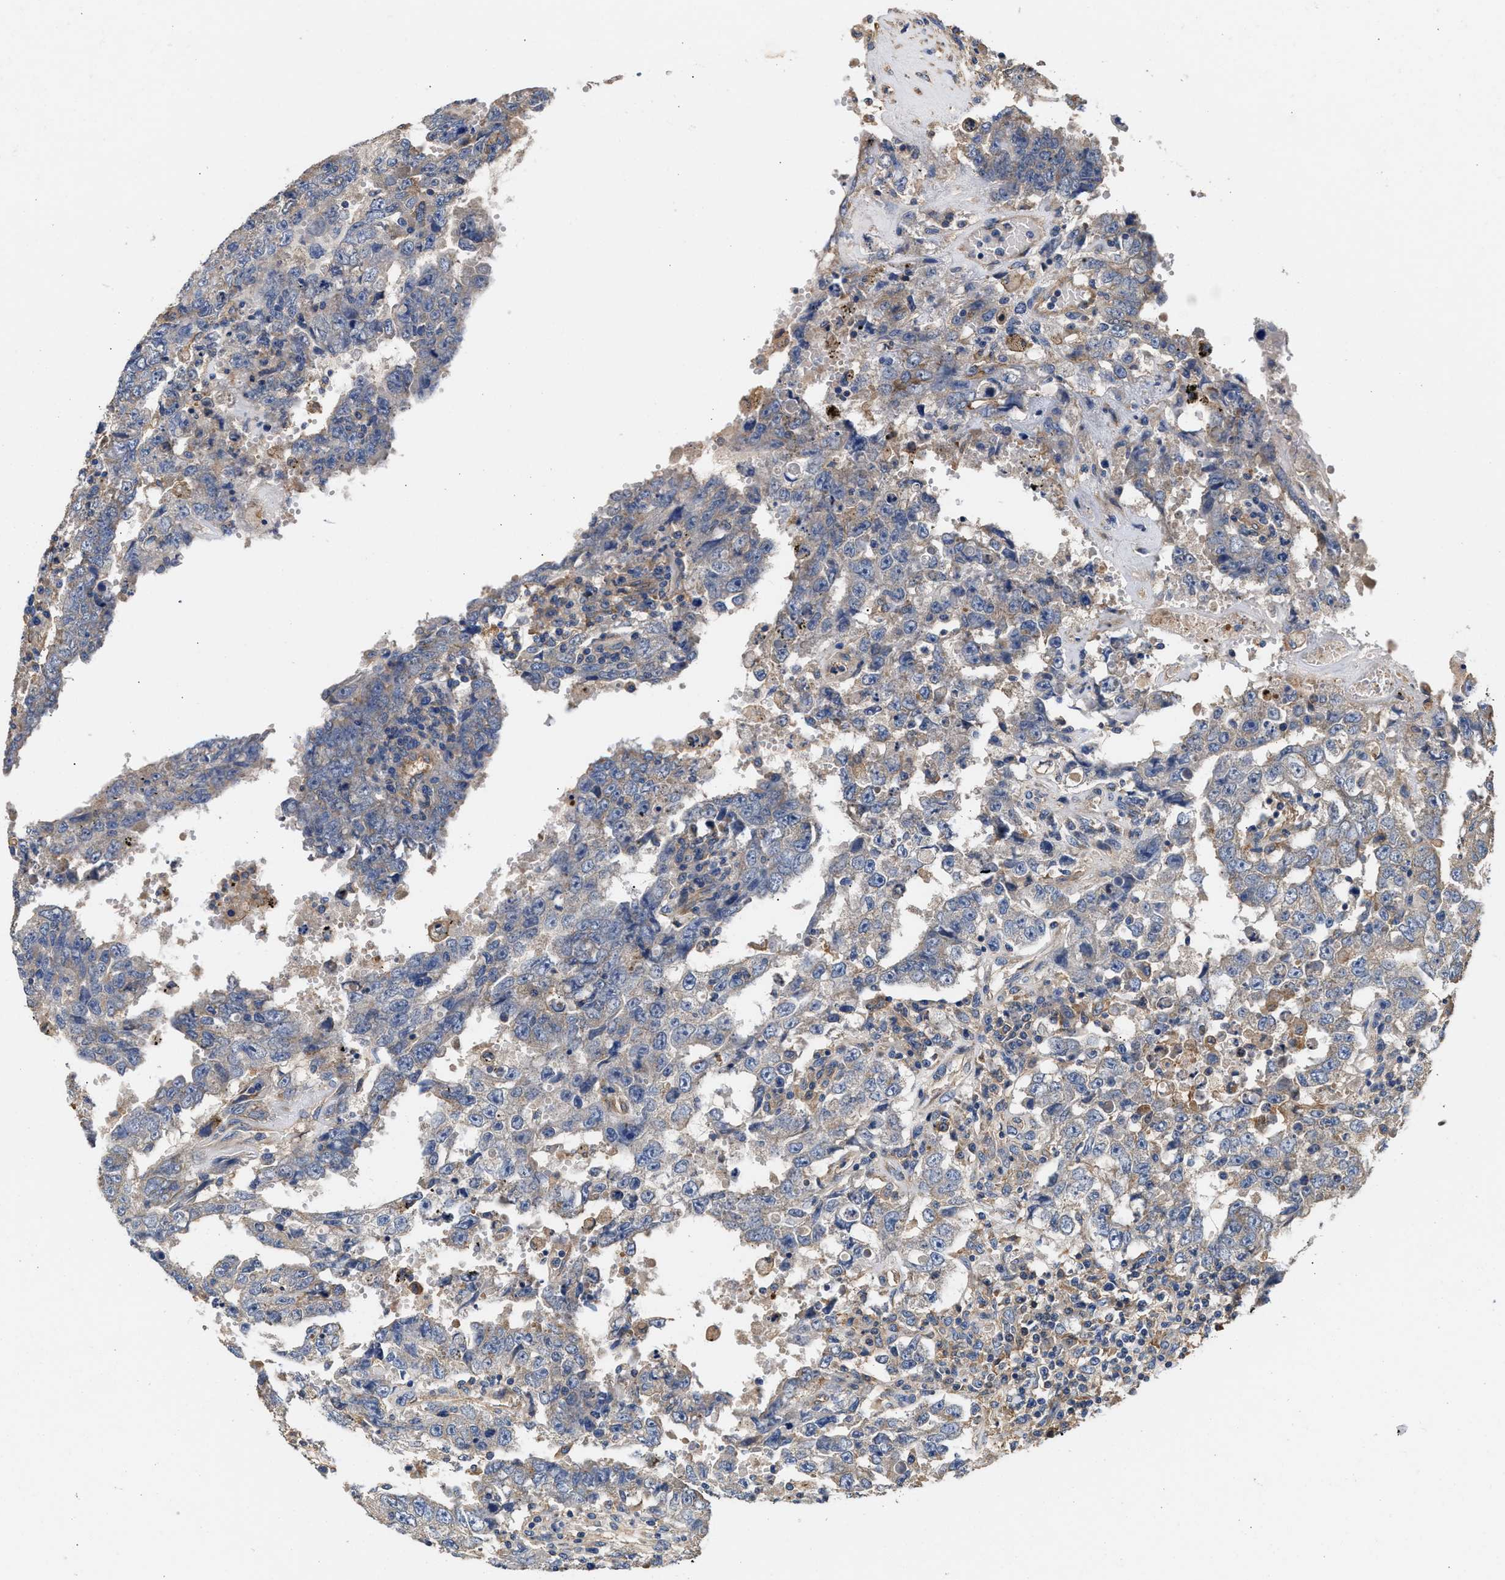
{"staining": {"intensity": "negative", "quantity": "none", "location": "none"}, "tissue": "testis cancer", "cell_type": "Tumor cells", "image_type": "cancer", "snomed": [{"axis": "morphology", "description": "Carcinoma, Embryonal, NOS"}, {"axis": "topography", "description": "Testis"}], "caption": "The IHC photomicrograph has no significant staining in tumor cells of testis cancer tissue.", "gene": "KLB", "patient": {"sex": "male", "age": 26}}